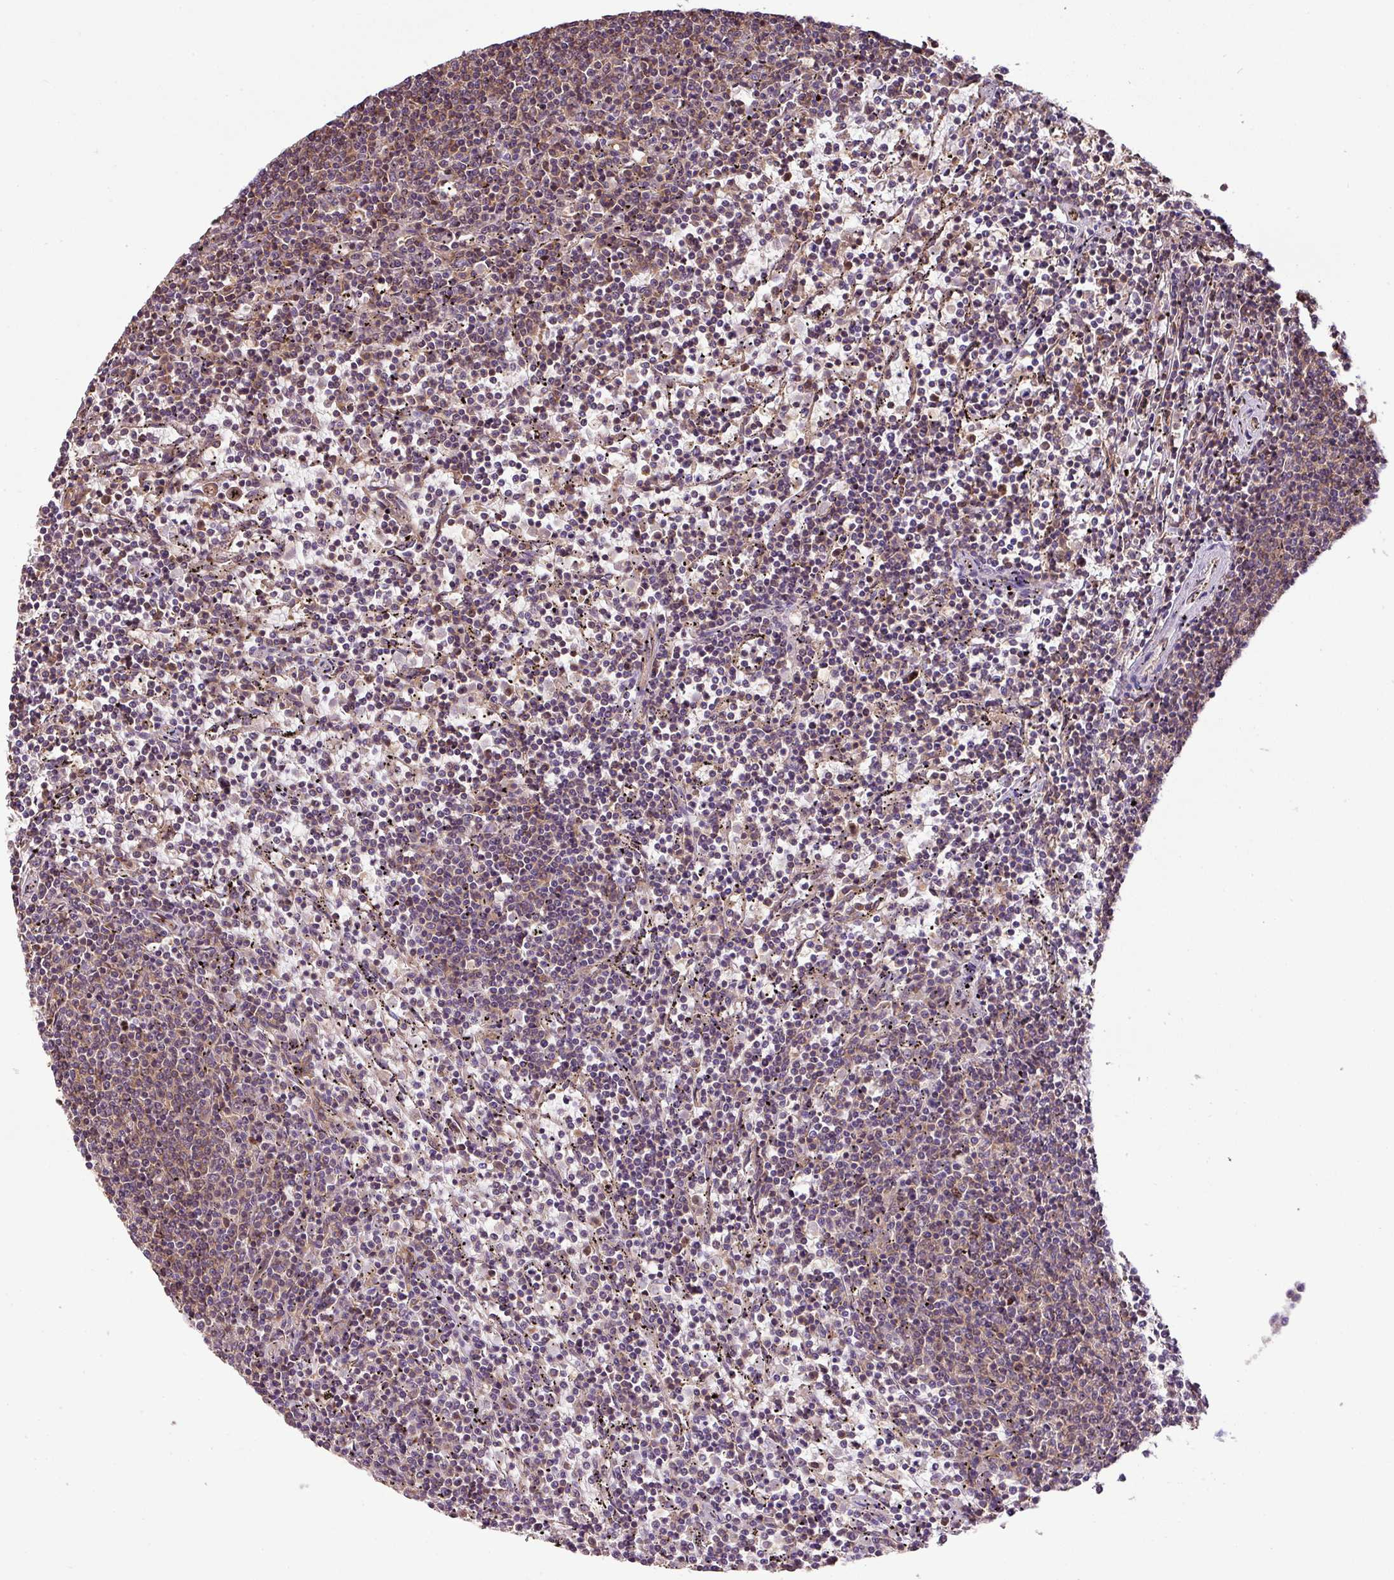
{"staining": {"intensity": "moderate", "quantity": "25%-75%", "location": "cytoplasmic/membranous"}, "tissue": "lymphoma", "cell_type": "Tumor cells", "image_type": "cancer", "snomed": [{"axis": "morphology", "description": "Malignant lymphoma, non-Hodgkin's type, Low grade"}, {"axis": "topography", "description": "Spleen"}], "caption": "An image of lymphoma stained for a protein demonstrates moderate cytoplasmic/membranous brown staining in tumor cells.", "gene": "VENTX", "patient": {"sex": "female", "age": 50}}